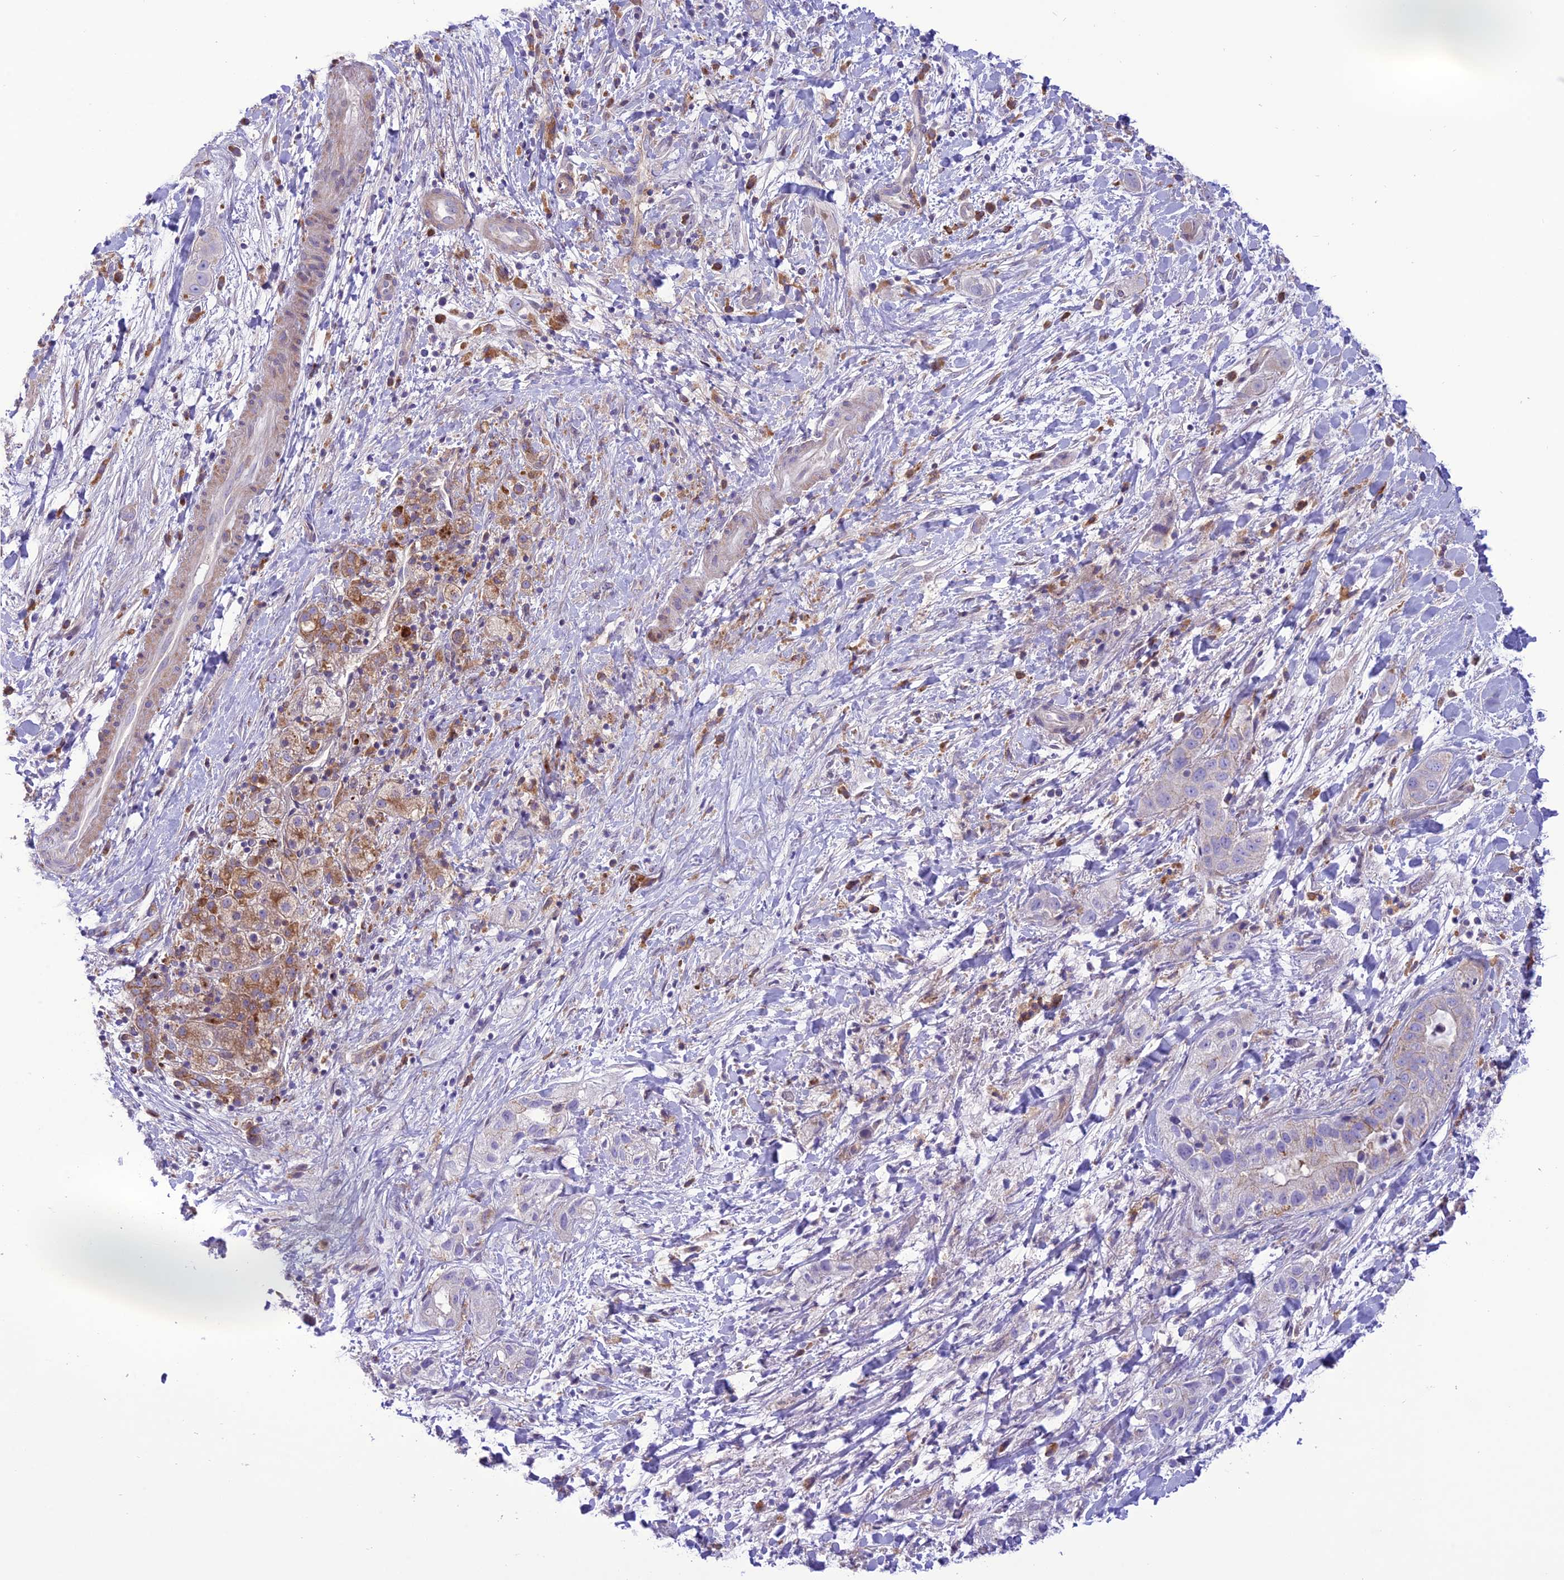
{"staining": {"intensity": "negative", "quantity": "none", "location": "none"}, "tissue": "liver cancer", "cell_type": "Tumor cells", "image_type": "cancer", "snomed": [{"axis": "morphology", "description": "Cholangiocarcinoma"}, {"axis": "topography", "description": "Liver"}], "caption": "IHC micrograph of neoplastic tissue: cholangiocarcinoma (liver) stained with DAB (3,3'-diaminobenzidine) exhibits no significant protein staining in tumor cells. (DAB (3,3'-diaminobenzidine) immunohistochemistry (IHC), high magnification).", "gene": "JMY", "patient": {"sex": "female", "age": 52}}